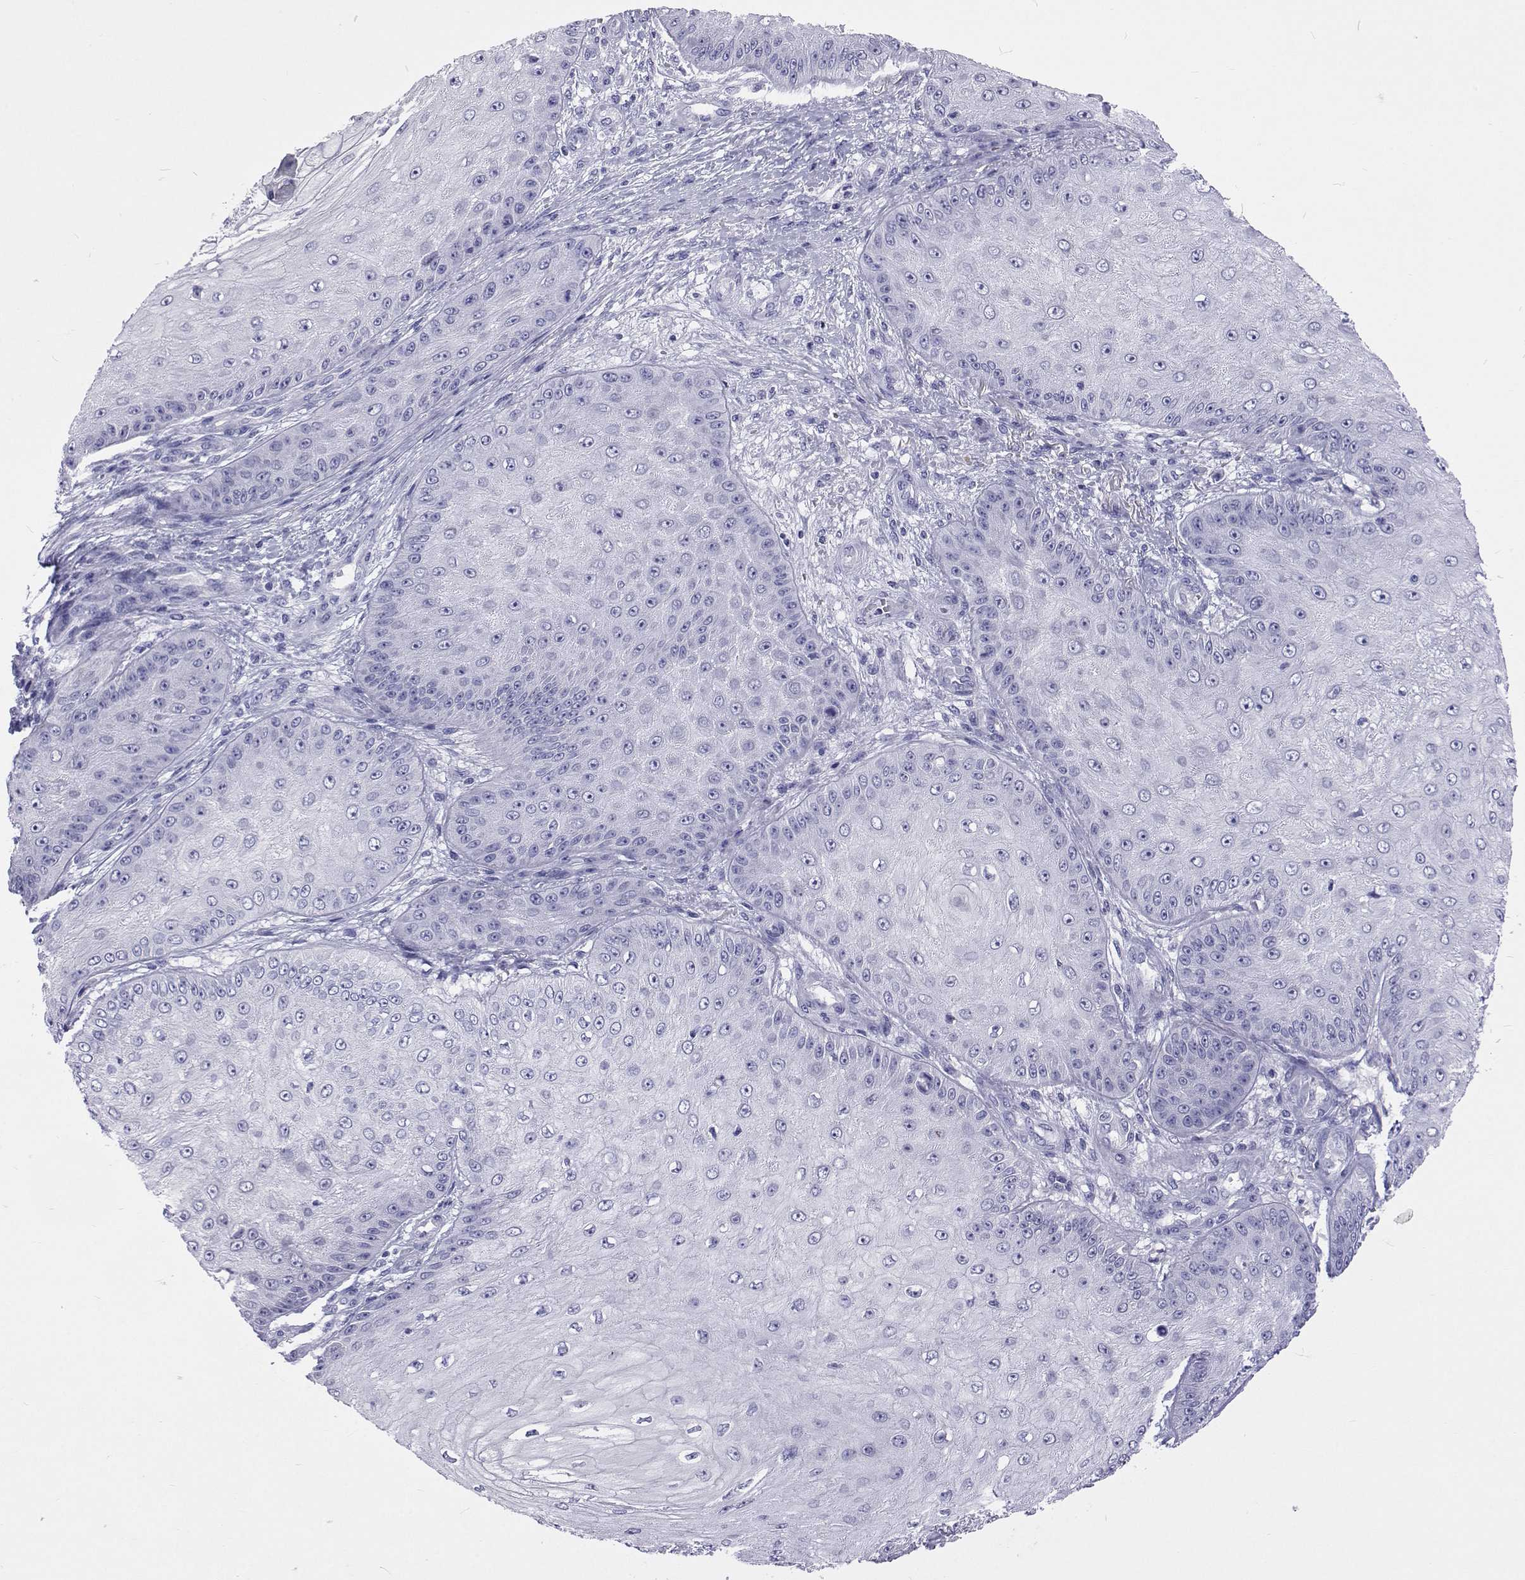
{"staining": {"intensity": "negative", "quantity": "none", "location": "none"}, "tissue": "skin cancer", "cell_type": "Tumor cells", "image_type": "cancer", "snomed": [{"axis": "morphology", "description": "Squamous cell carcinoma, NOS"}, {"axis": "topography", "description": "Skin"}], "caption": "There is no significant positivity in tumor cells of squamous cell carcinoma (skin).", "gene": "UMODL1", "patient": {"sex": "male", "age": 70}}